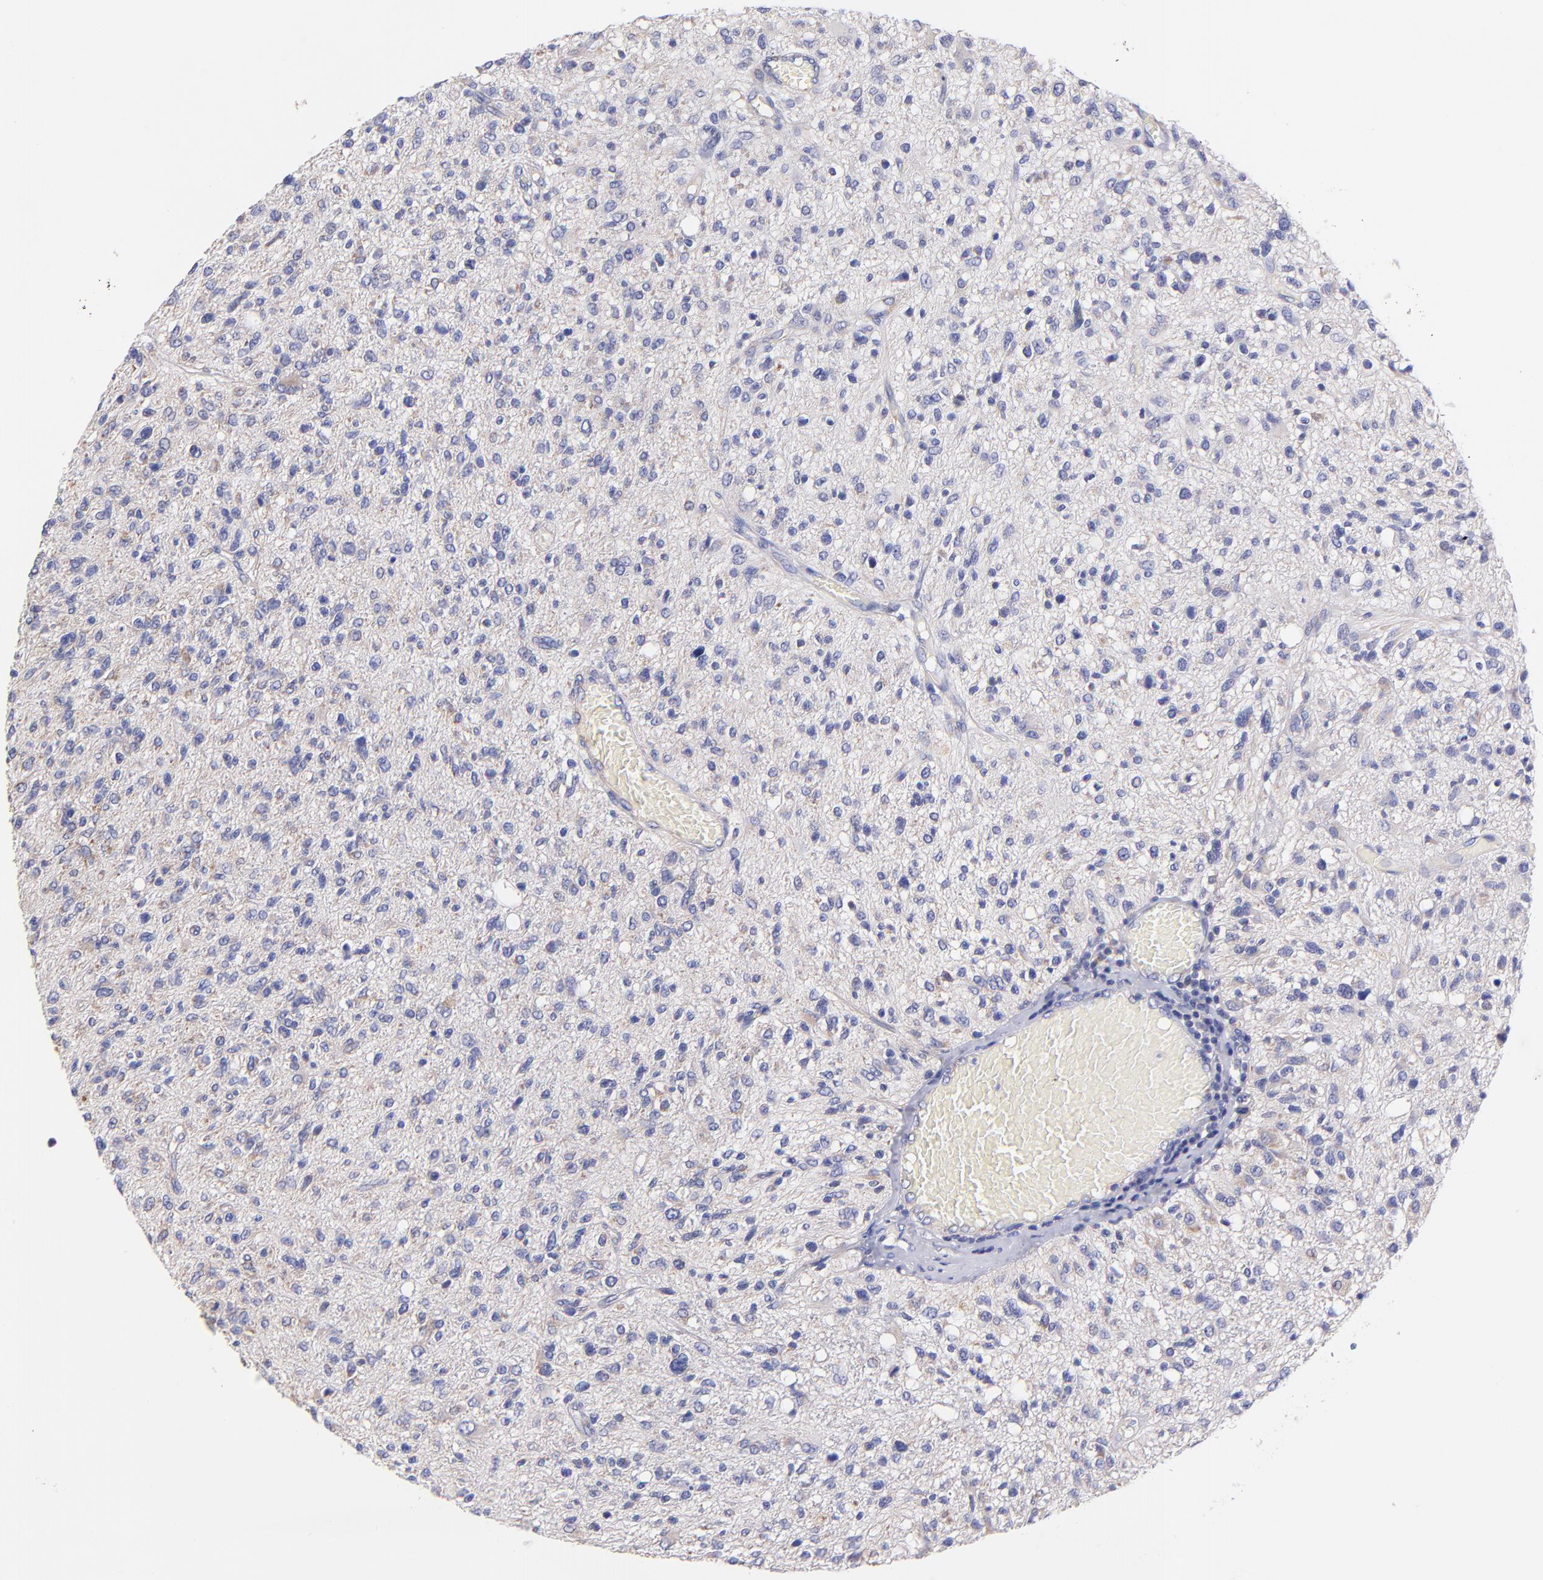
{"staining": {"intensity": "weak", "quantity": "<25%", "location": "cytoplasmic/membranous"}, "tissue": "glioma", "cell_type": "Tumor cells", "image_type": "cancer", "snomed": [{"axis": "morphology", "description": "Glioma, malignant, High grade"}, {"axis": "topography", "description": "Cerebral cortex"}], "caption": "Histopathology image shows no protein expression in tumor cells of high-grade glioma (malignant) tissue.", "gene": "NDUFB7", "patient": {"sex": "male", "age": 76}}